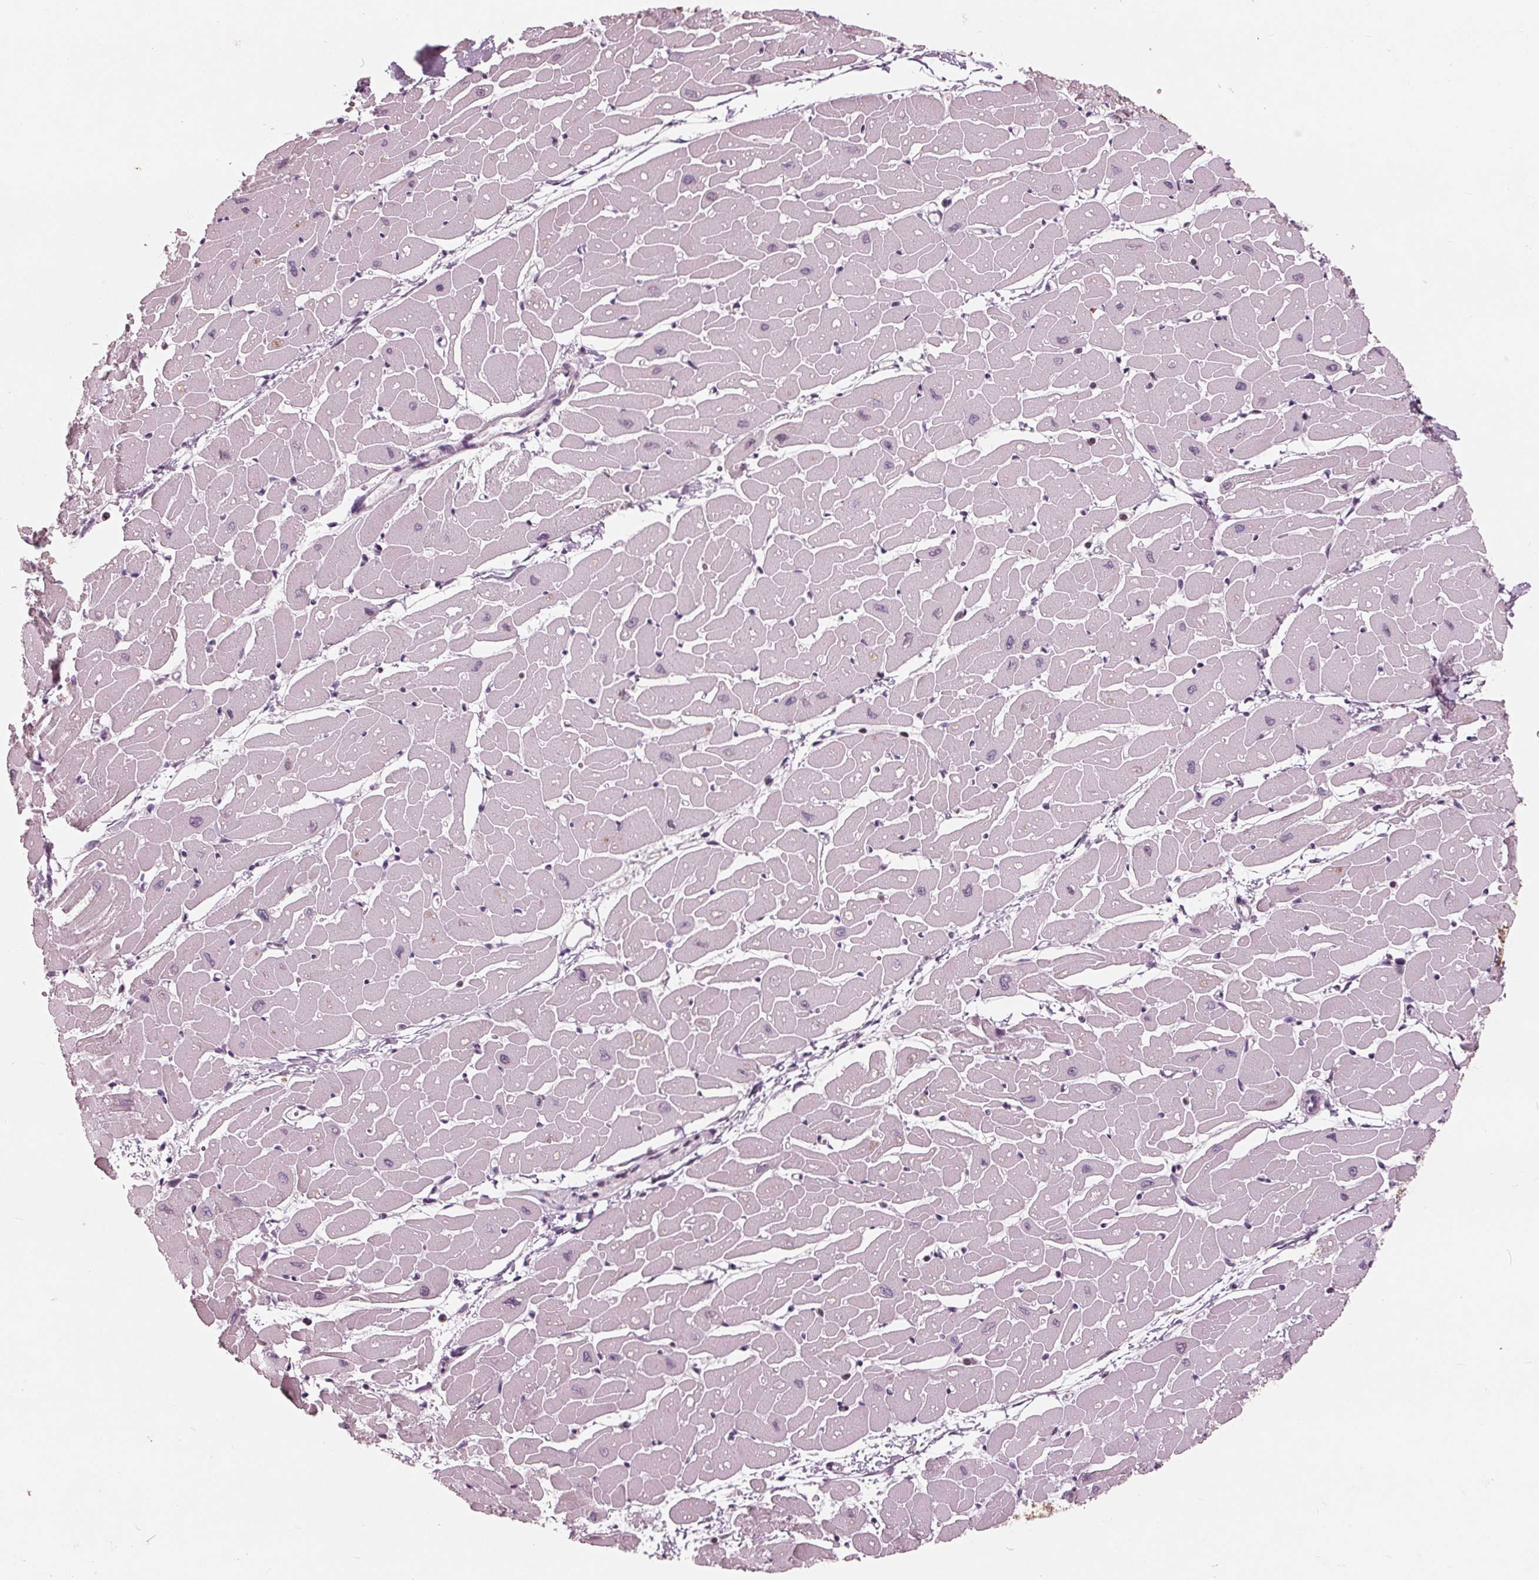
{"staining": {"intensity": "negative", "quantity": "none", "location": "none"}, "tissue": "heart muscle", "cell_type": "Cardiomyocytes", "image_type": "normal", "snomed": [{"axis": "morphology", "description": "Normal tissue, NOS"}, {"axis": "topography", "description": "Heart"}], "caption": "Normal heart muscle was stained to show a protein in brown. There is no significant positivity in cardiomyocytes. (DAB (3,3'-diaminobenzidine) IHC with hematoxylin counter stain).", "gene": "NUP210", "patient": {"sex": "male", "age": 57}}